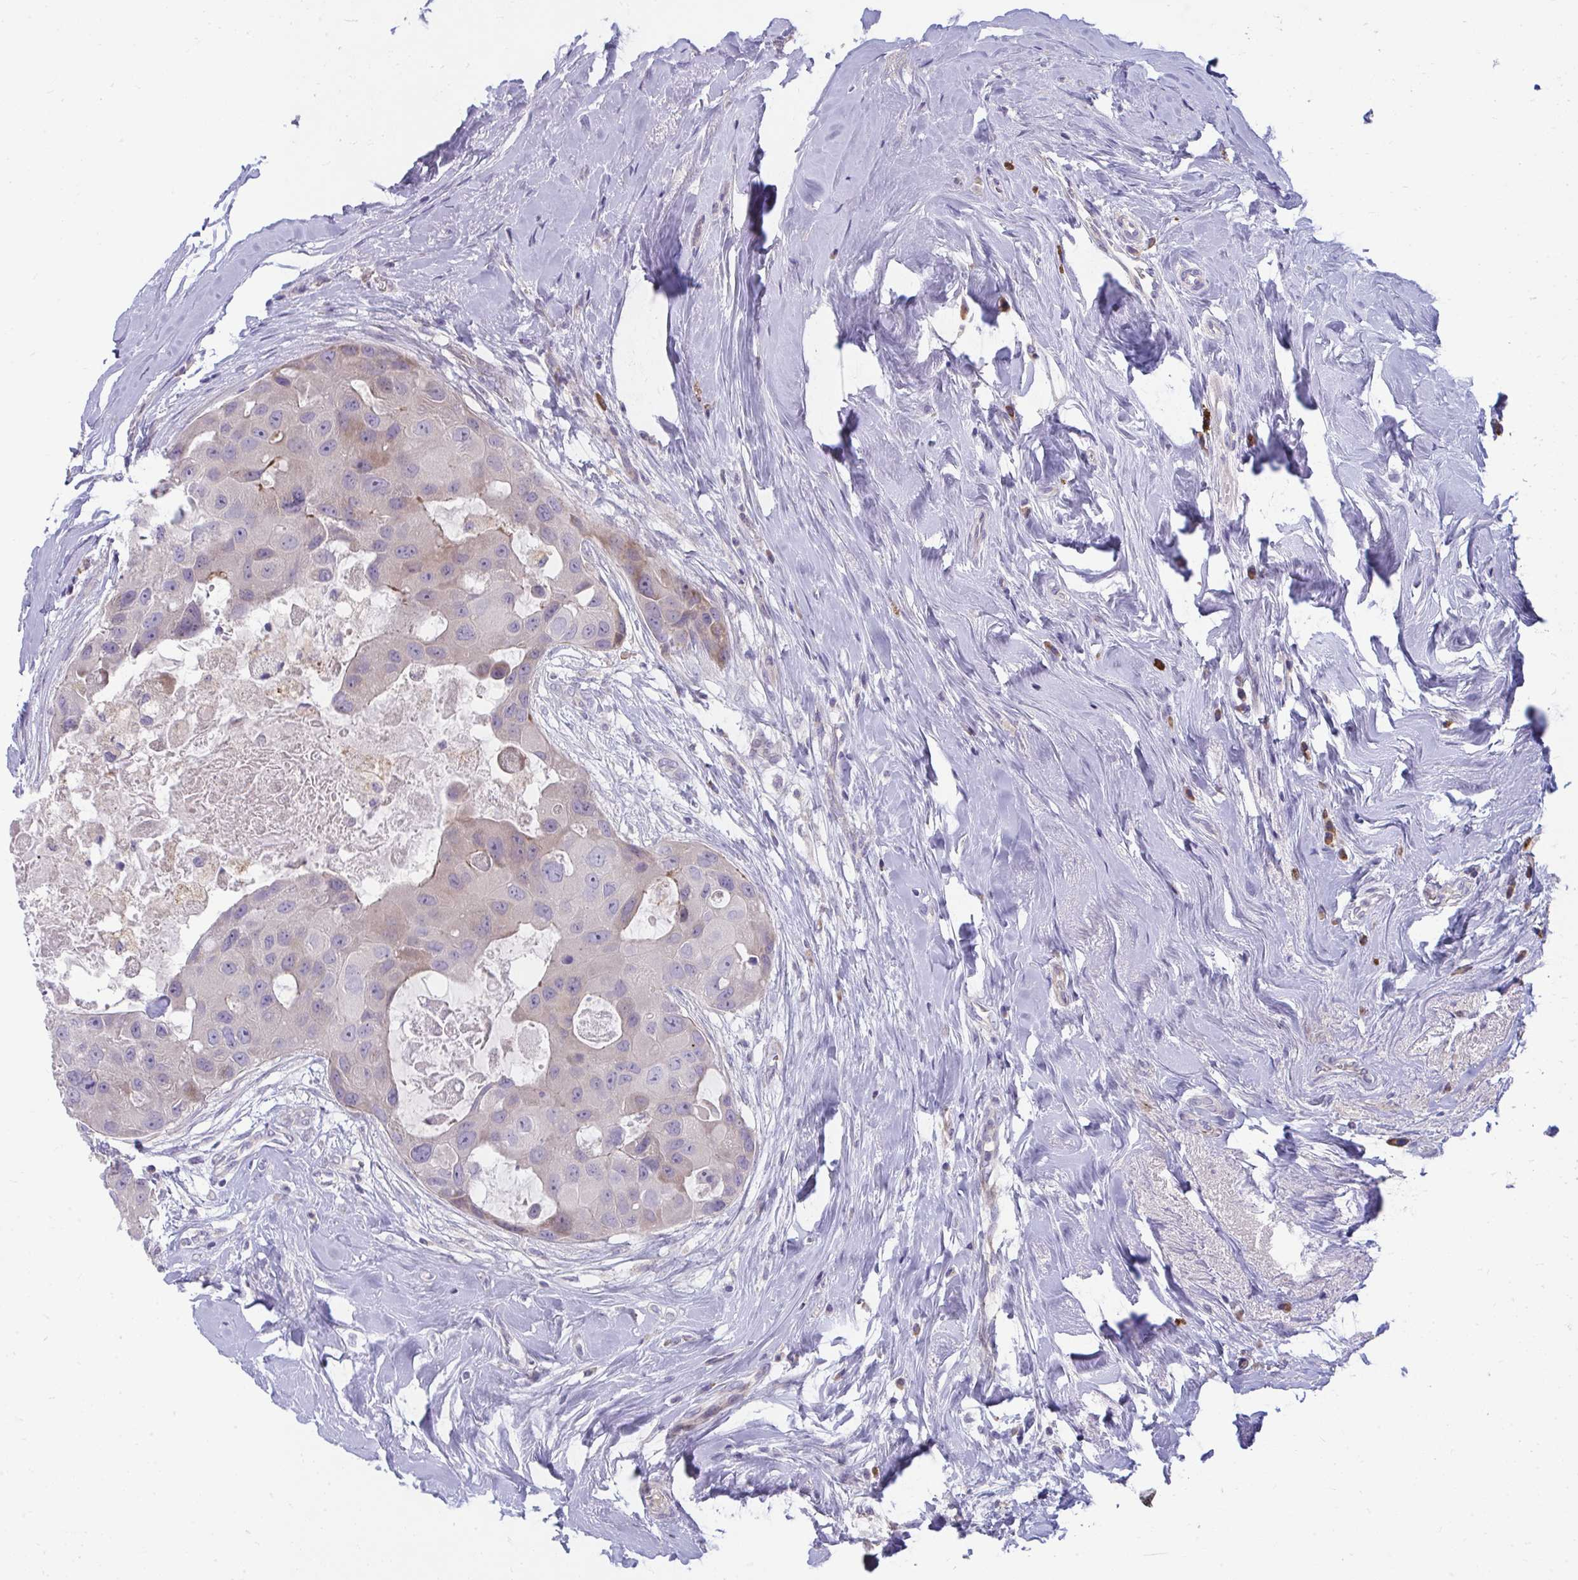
{"staining": {"intensity": "negative", "quantity": "none", "location": "none"}, "tissue": "breast cancer", "cell_type": "Tumor cells", "image_type": "cancer", "snomed": [{"axis": "morphology", "description": "Duct carcinoma"}, {"axis": "topography", "description": "Breast"}], "caption": "Immunohistochemistry image of human breast cancer (infiltrating ductal carcinoma) stained for a protein (brown), which exhibits no positivity in tumor cells. The staining is performed using DAB brown chromogen with nuclei counter-stained in using hematoxylin.", "gene": "PIGZ", "patient": {"sex": "female", "age": 43}}